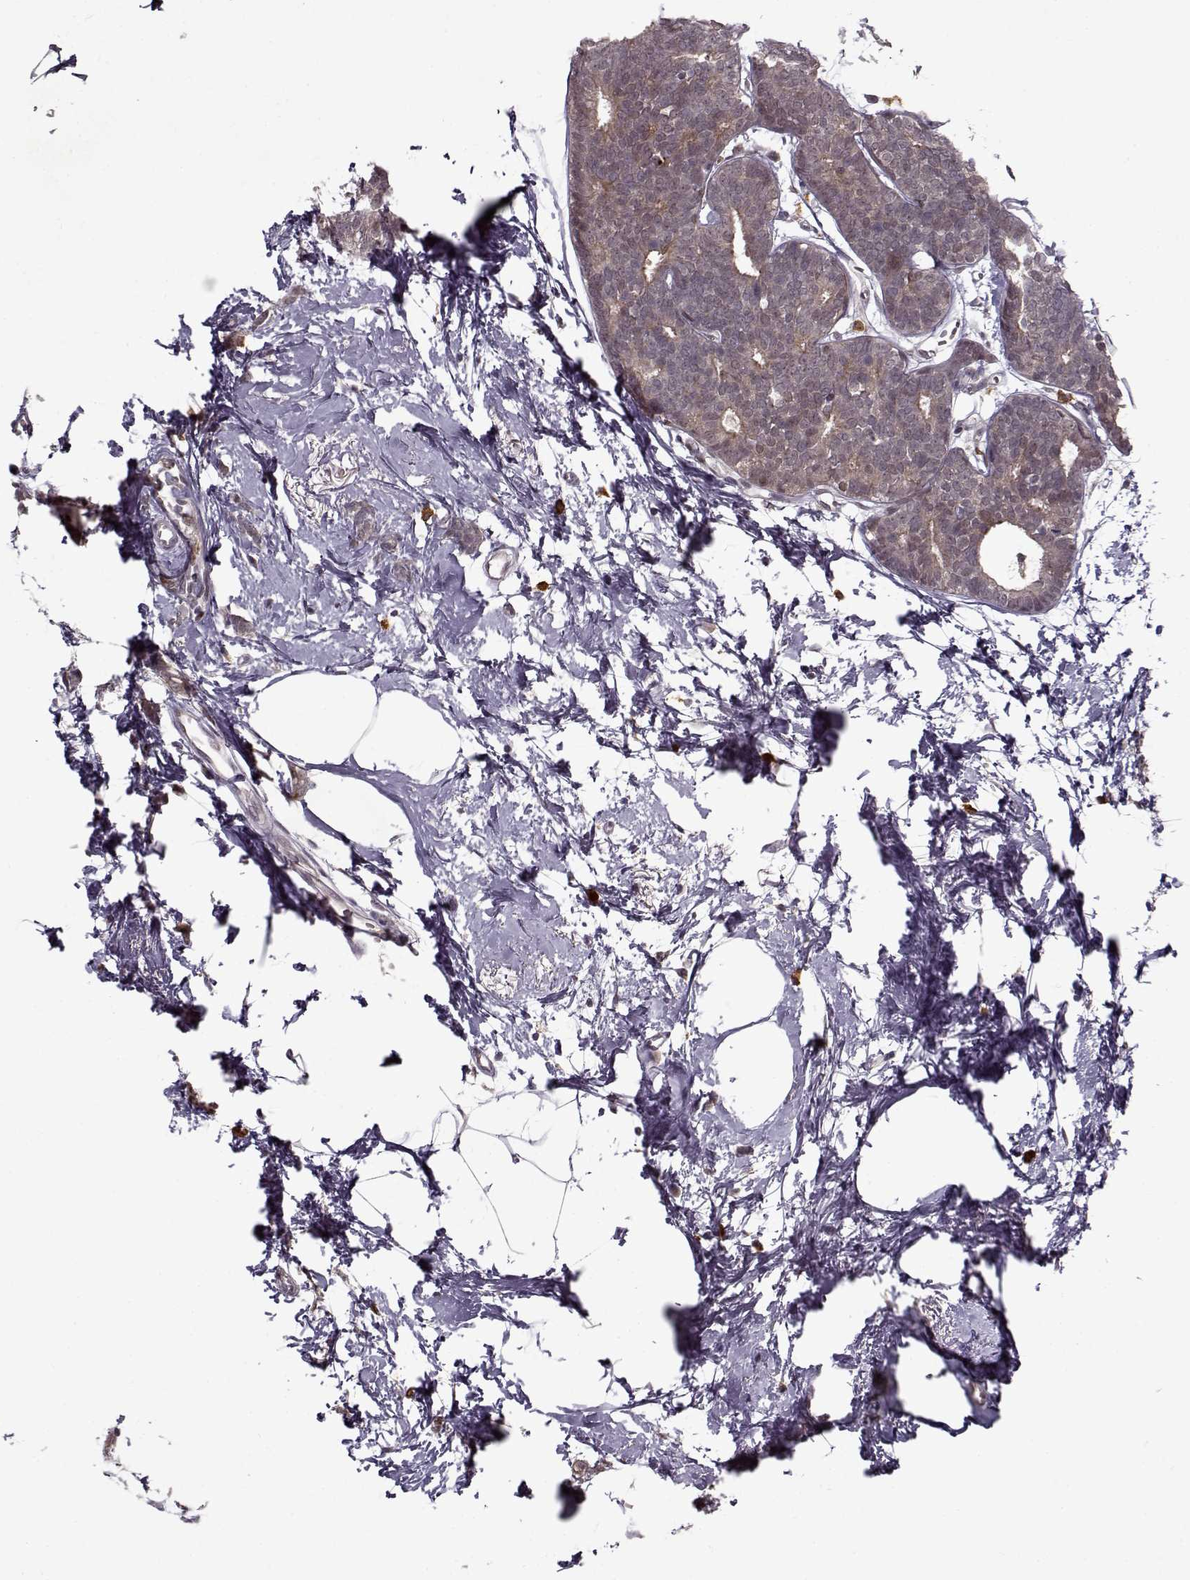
{"staining": {"intensity": "strong", "quantity": "<25%", "location": "cytoplasmic/membranous"}, "tissue": "breast cancer", "cell_type": "Tumor cells", "image_type": "cancer", "snomed": [{"axis": "morphology", "description": "Duct carcinoma"}, {"axis": "topography", "description": "Breast"}], "caption": "Human intraductal carcinoma (breast) stained with a protein marker exhibits strong staining in tumor cells.", "gene": "DENND4B", "patient": {"sex": "female", "age": 40}}